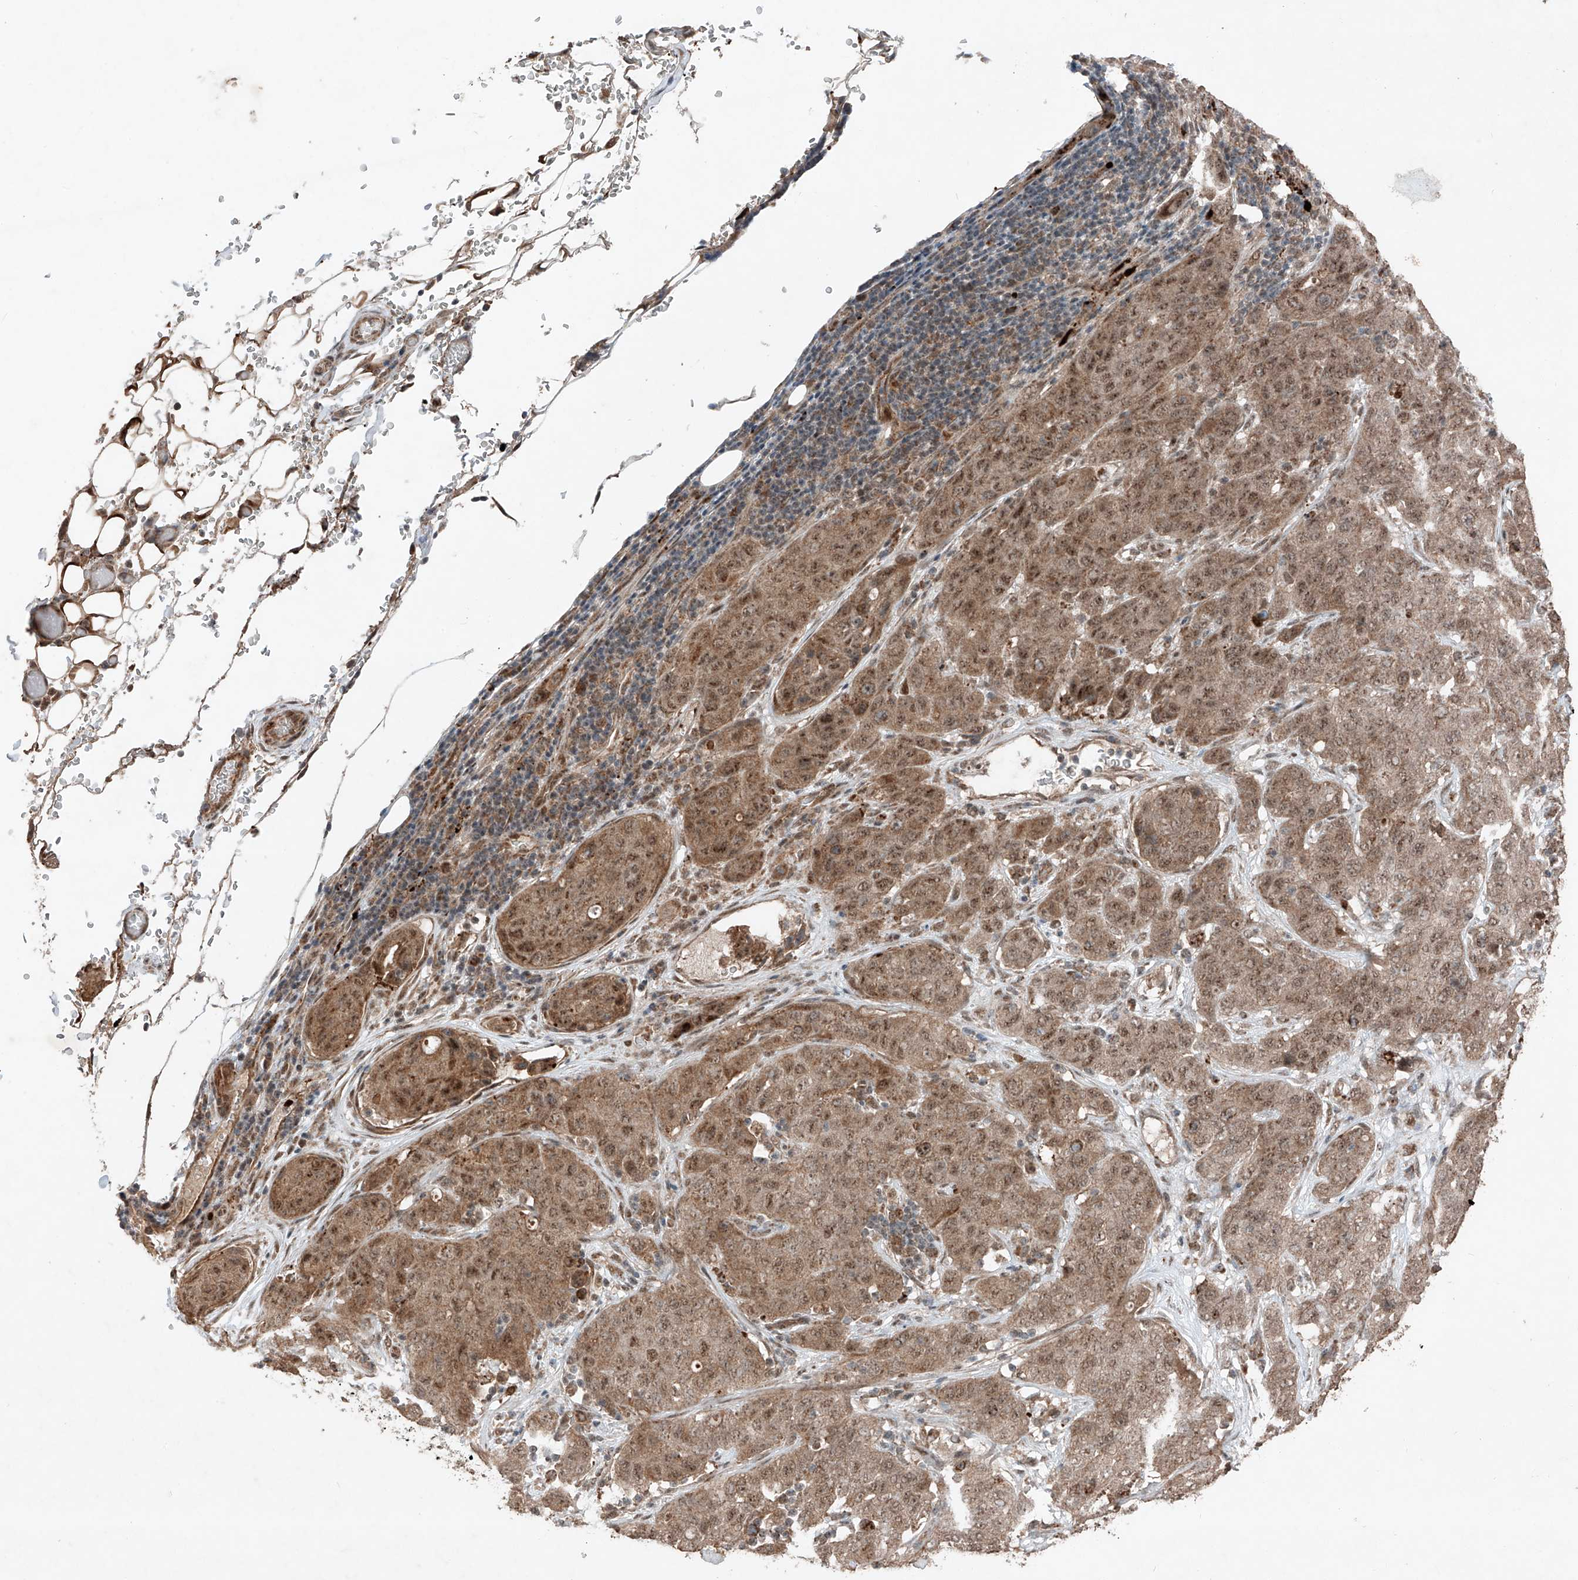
{"staining": {"intensity": "moderate", "quantity": ">75%", "location": "cytoplasmic/membranous,nuclear"}, "tissue": "stomach cancer", "cell_type": "Tumor cells", "image_type": "cancer", "snomed": [{"axis": "morphology", "description": "Normal tissue, NOS"}, {"axis": "morphology", "description": "Adenocarcinoma, NOS"}, {"axis": "topography", "description": "Lymph node"}, {"axis": "topography", "description": "Stomach"}], "caption": "Immunohistochemistry (IHC) photomicrograph of human adenocarcinoma (stomach) stained for a protein (brown), which exhibits medium levels of moderate cytoplasmic/membranous and nuclear staining in approximately >75% of tumor cells.", "gene": "ZNF620", "patient": {"sex": "male", "age": 48}}